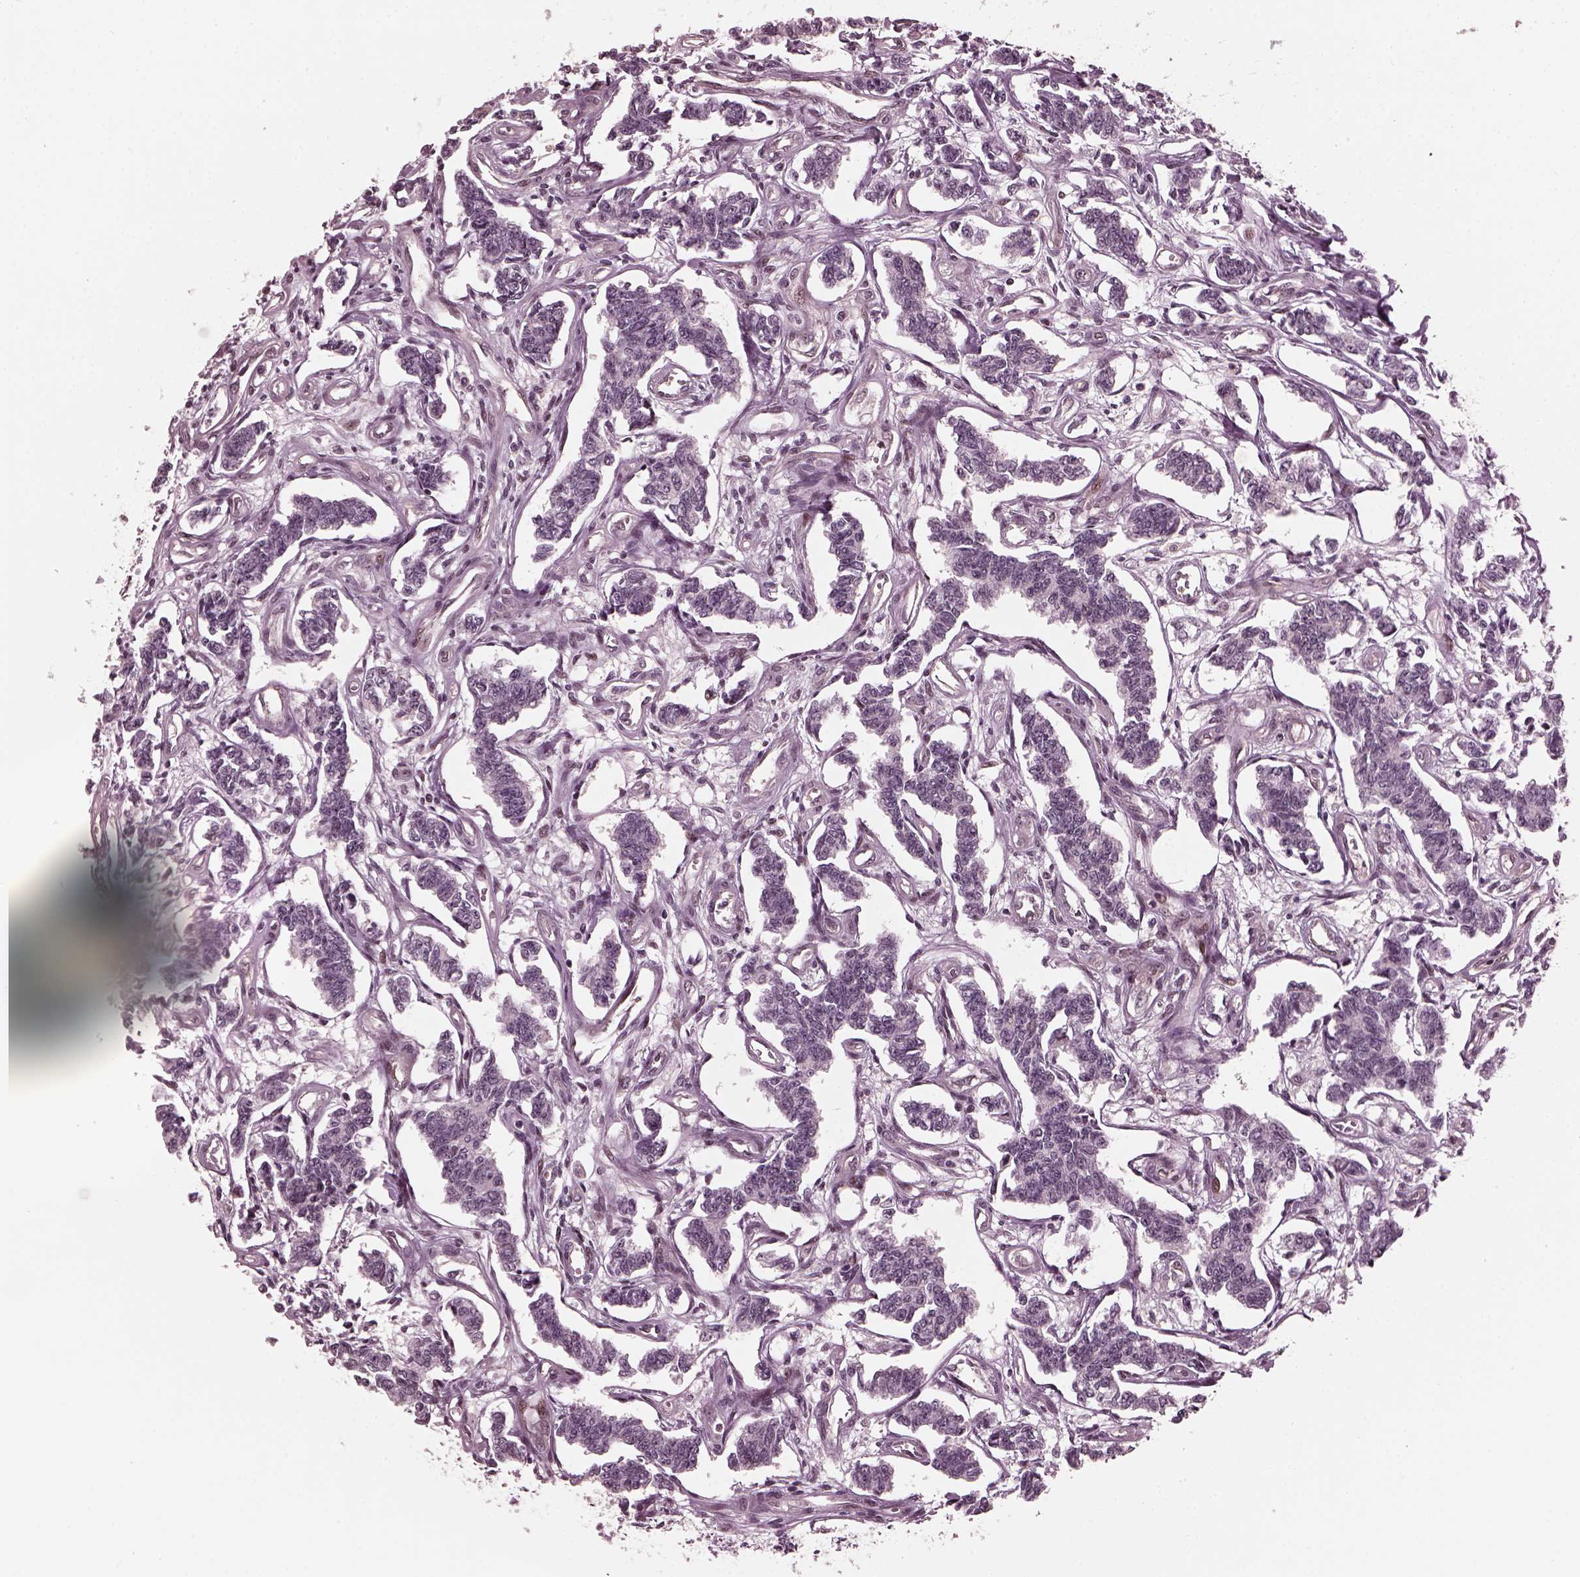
{"staining": {"intensity": "negative", "quantity": "none", "location": "none"}, "tissue": "carcinoid", "cell_type": "Tumor cells", "image_type": "cancer", "snomed": [{"axis": "morphology", "description": "Carcinoid, malignant, NOS"}, {"axis": "topography", "description": "Kidney"}], "caption": "DAB (3,3'-diaminobenzidine) immunohistochemical staining of carcinoid reveals no significant positivity in tumor cells. Brightfield microscopy of immunohistochemistry (IHC) stained with DAB (3,3'-diaminobenzidine) (brown) and hematoxylin (blue), captured at high magnification.", "gene": "TRIB3", "patient": {"sex": "female", "age": 41}}